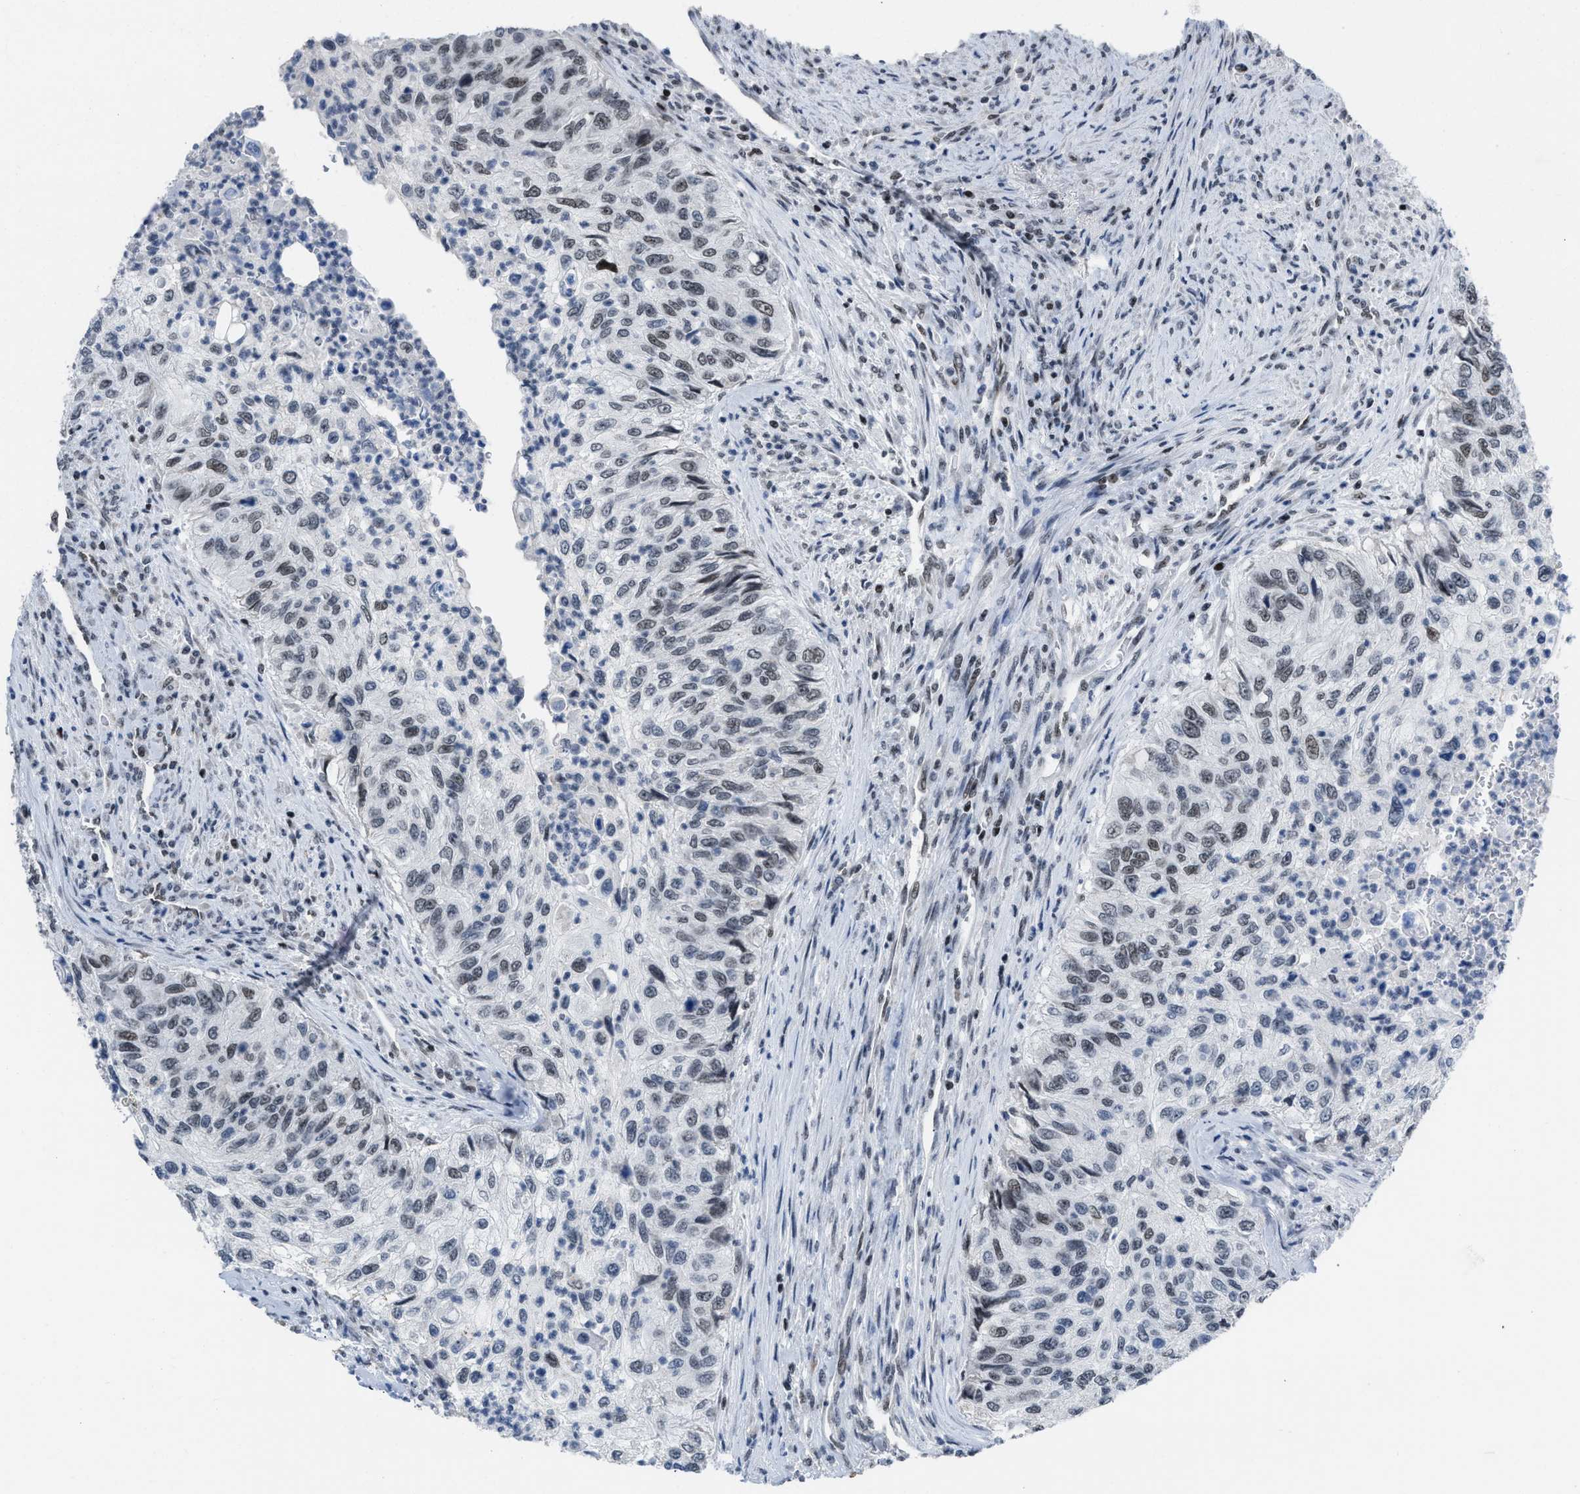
{"staining": {"intensity": "weak", "quantity": ">75%", "location": "nuclear"}, "tissue": "urothelial cancer", "cell_type": "Tumor cells", "image_type": "cancer", "snomed": [{"axis": "morphology", "description": "Urothelial carcinoma, High grade"}, {"axis": "topography", "description": "Urinary bladder"}], "caption": "This is an image of immunohistochemistry staining of high-grade urothelial carcinoma, which shows weak expression in the nuclear of tumor cells.", "gene": "TERF2IP", "patient": {"sex": "female", "age": 60}}